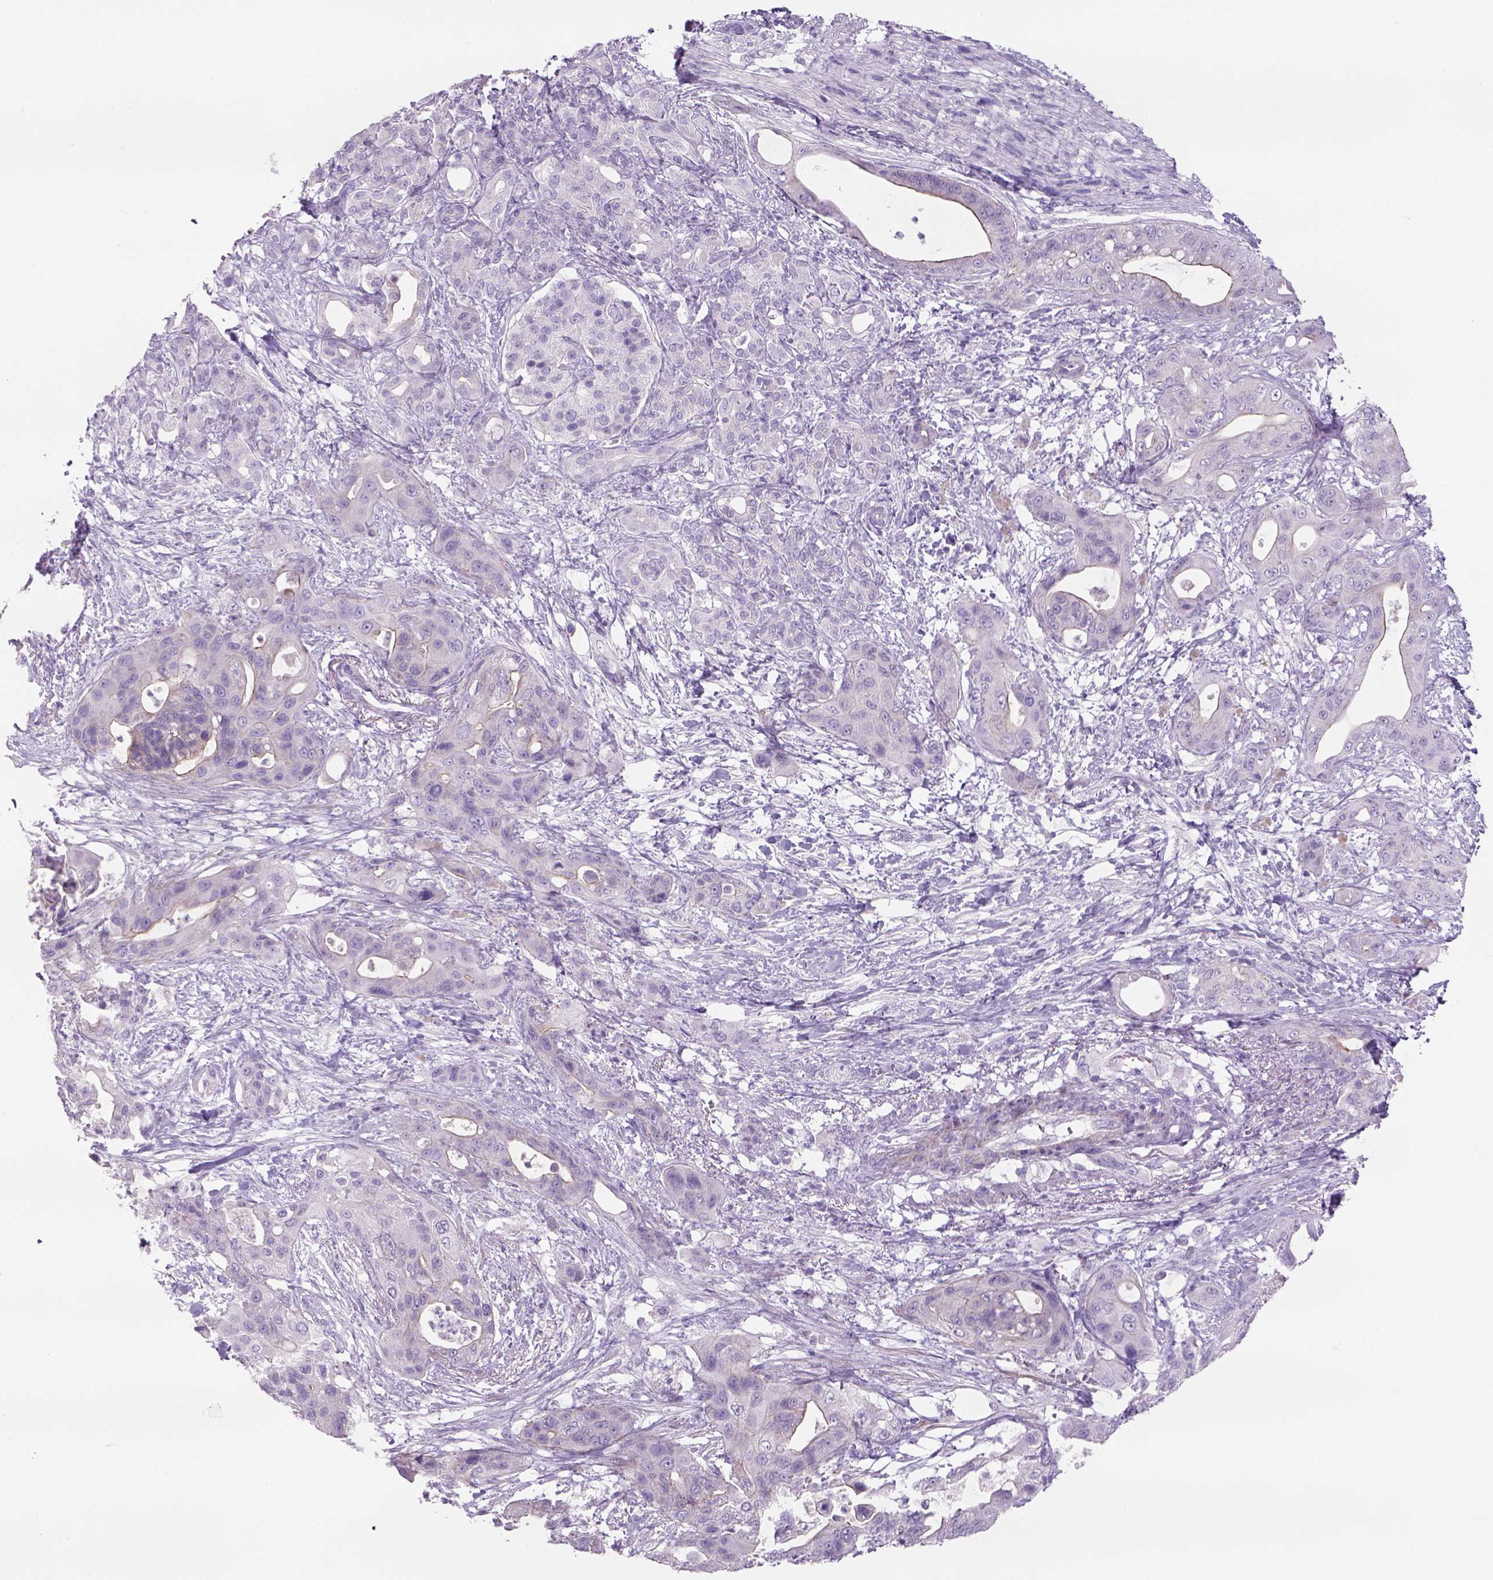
{"staining": {"intensity": "negative", "quantity": "none", "location": "none"}, "tissue": "pancreatic cancer", "cell_type": "Tumor cells", "image_type": "cancer", "snomed": [{"axis": "morphology", "description": "Adenocarcinoma, NOS"}, {"axis": "topography", "description": "Pancreas"}], "caption": "Immunohistochemistry histopathology image of pancreatic cancer stained for a protein (brown), which reveals no expression in tumor cells. (DAB (3,3'-diaminobenzidine) immunohistochemistry, high magnification).", "gene": "TENM4", "patient": {"sex": "male", "age": 71}}